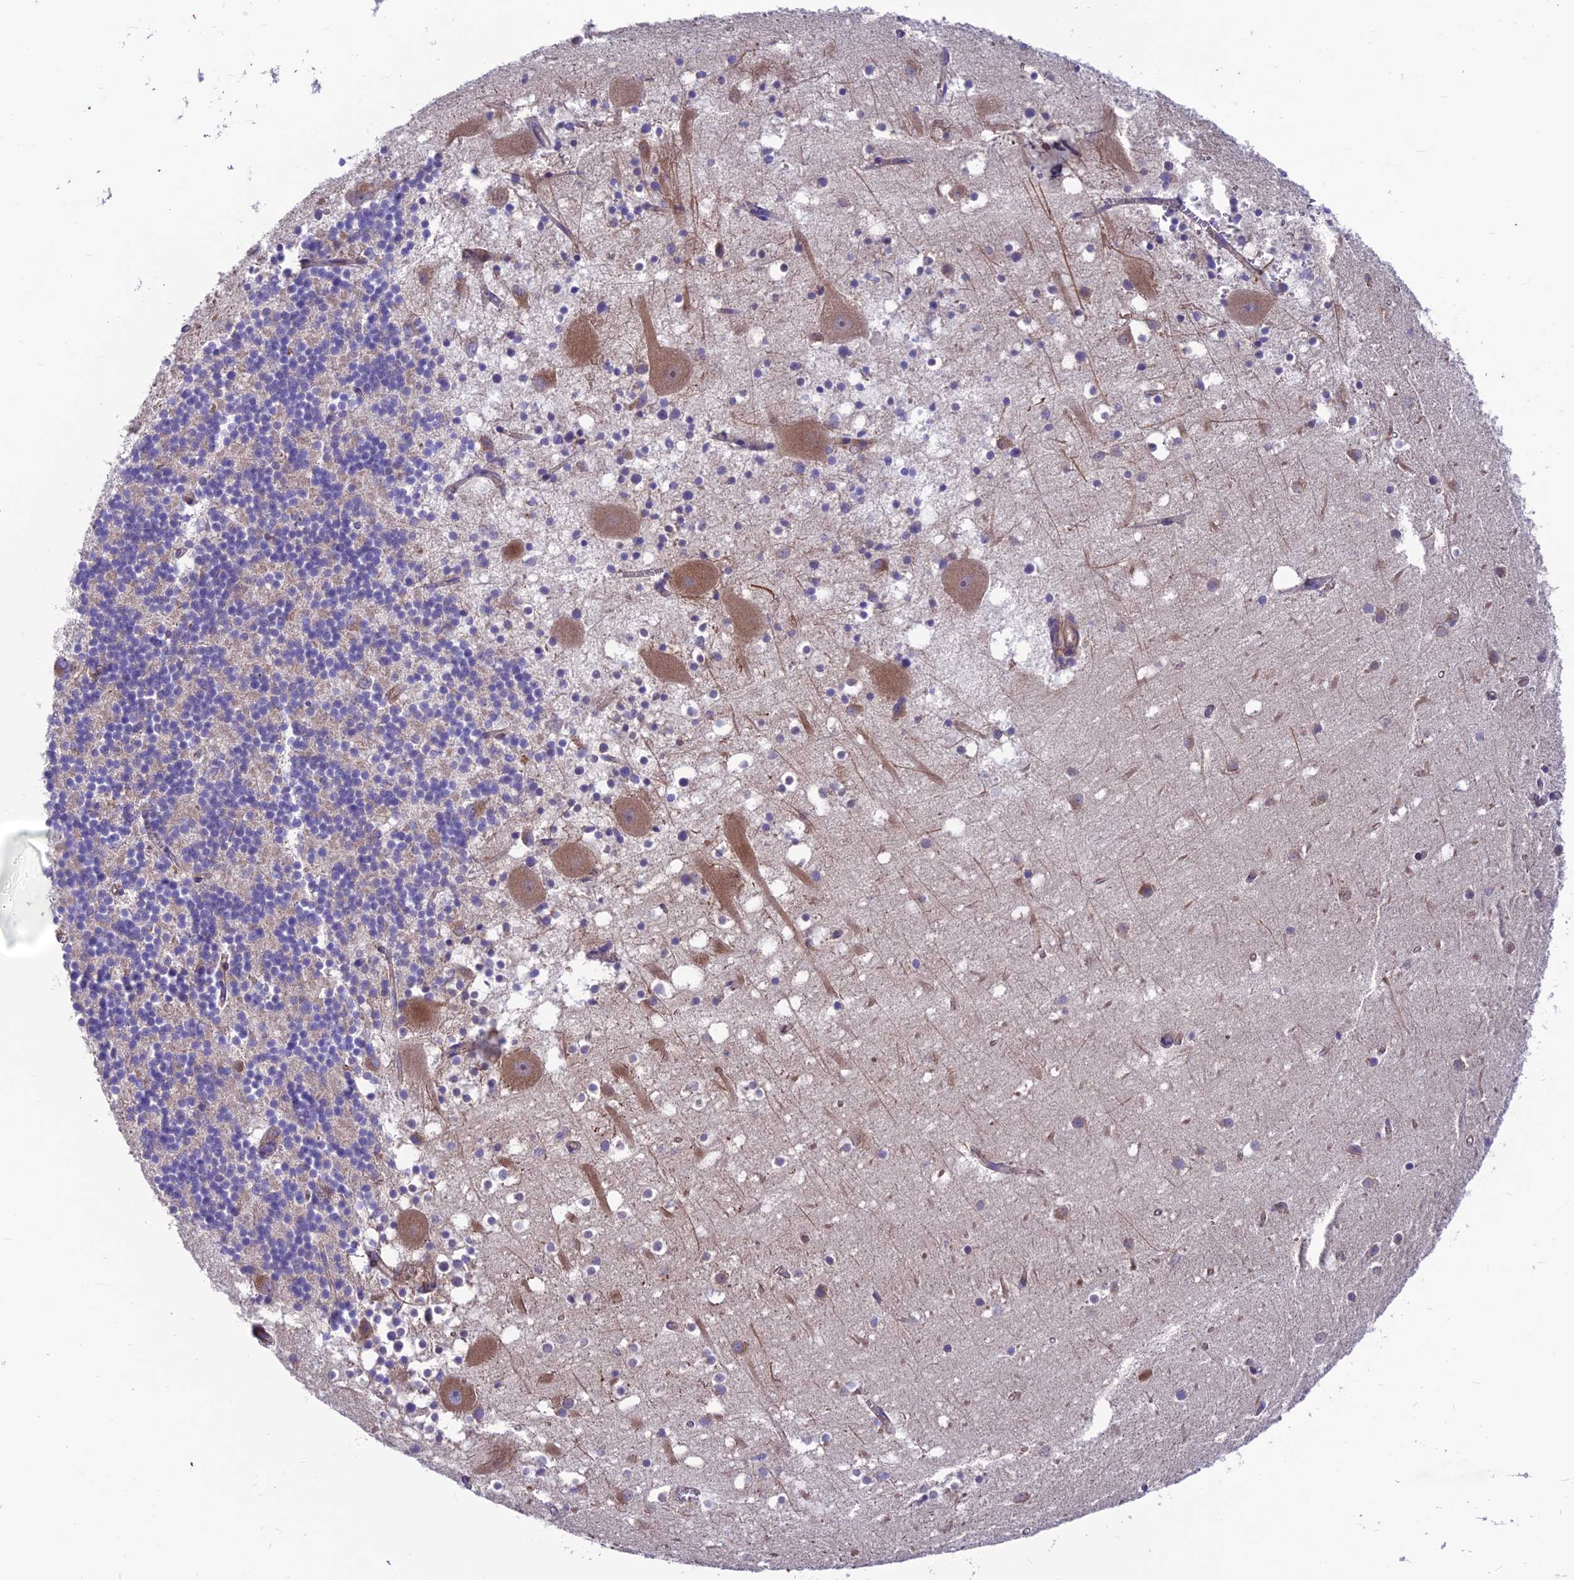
{"staining": {"intensity": "negative", "quantity": "none", "location": "none"}, "tissue": "cerebellum", "cell_type": "Cells in granular layer", "image_type": "normal", "snomed": [{"axis": "morphology", "description": "Normal tissue, NOS"}, {"axis": "topography", "description": "Cerebellum"}], "caption": "IHC of benign cerebellum reveals no positivity in cells in granular layer.", "gene": "VPS16", "patient": {"sex": "male", "age": 54}}